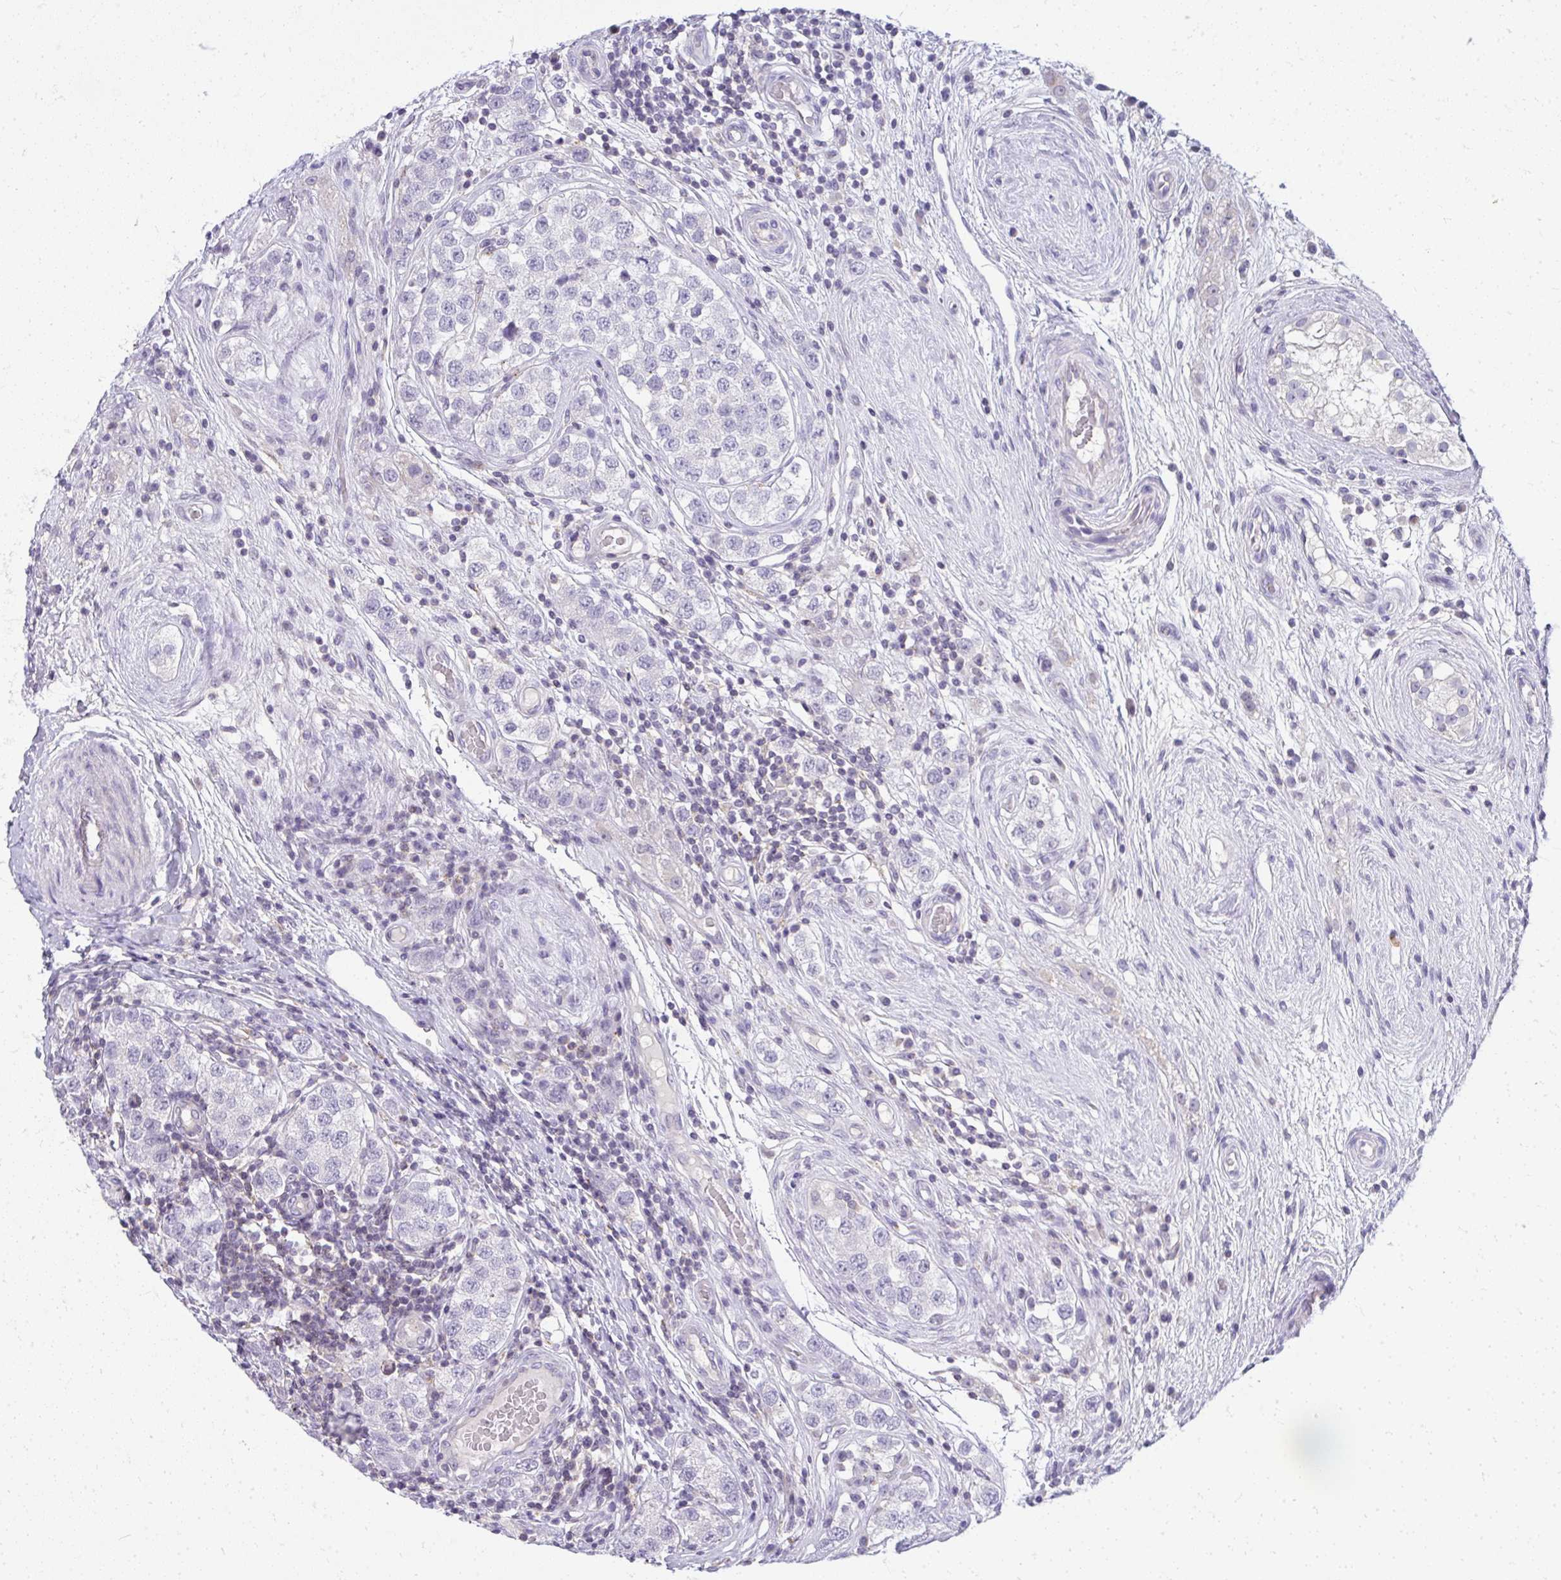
{"staining": {"intensity": "negative", "quantity": "none", "location": "none"}, "tissue": "testis cancer", "cell_type": "Tumor cells", "image_type": "cancer", "snomed": [{"axis": "morphology", "description": "Seminoma, NOS"}, {"axis": "topography", "description": "Testis"}], "caption": "Testis cancer (seminoma) was stained to show a protein in brown. There is no significant staining in tumor cells.", "gene": "VPS4B", "patient": {"sex": "male", "age": 34}}